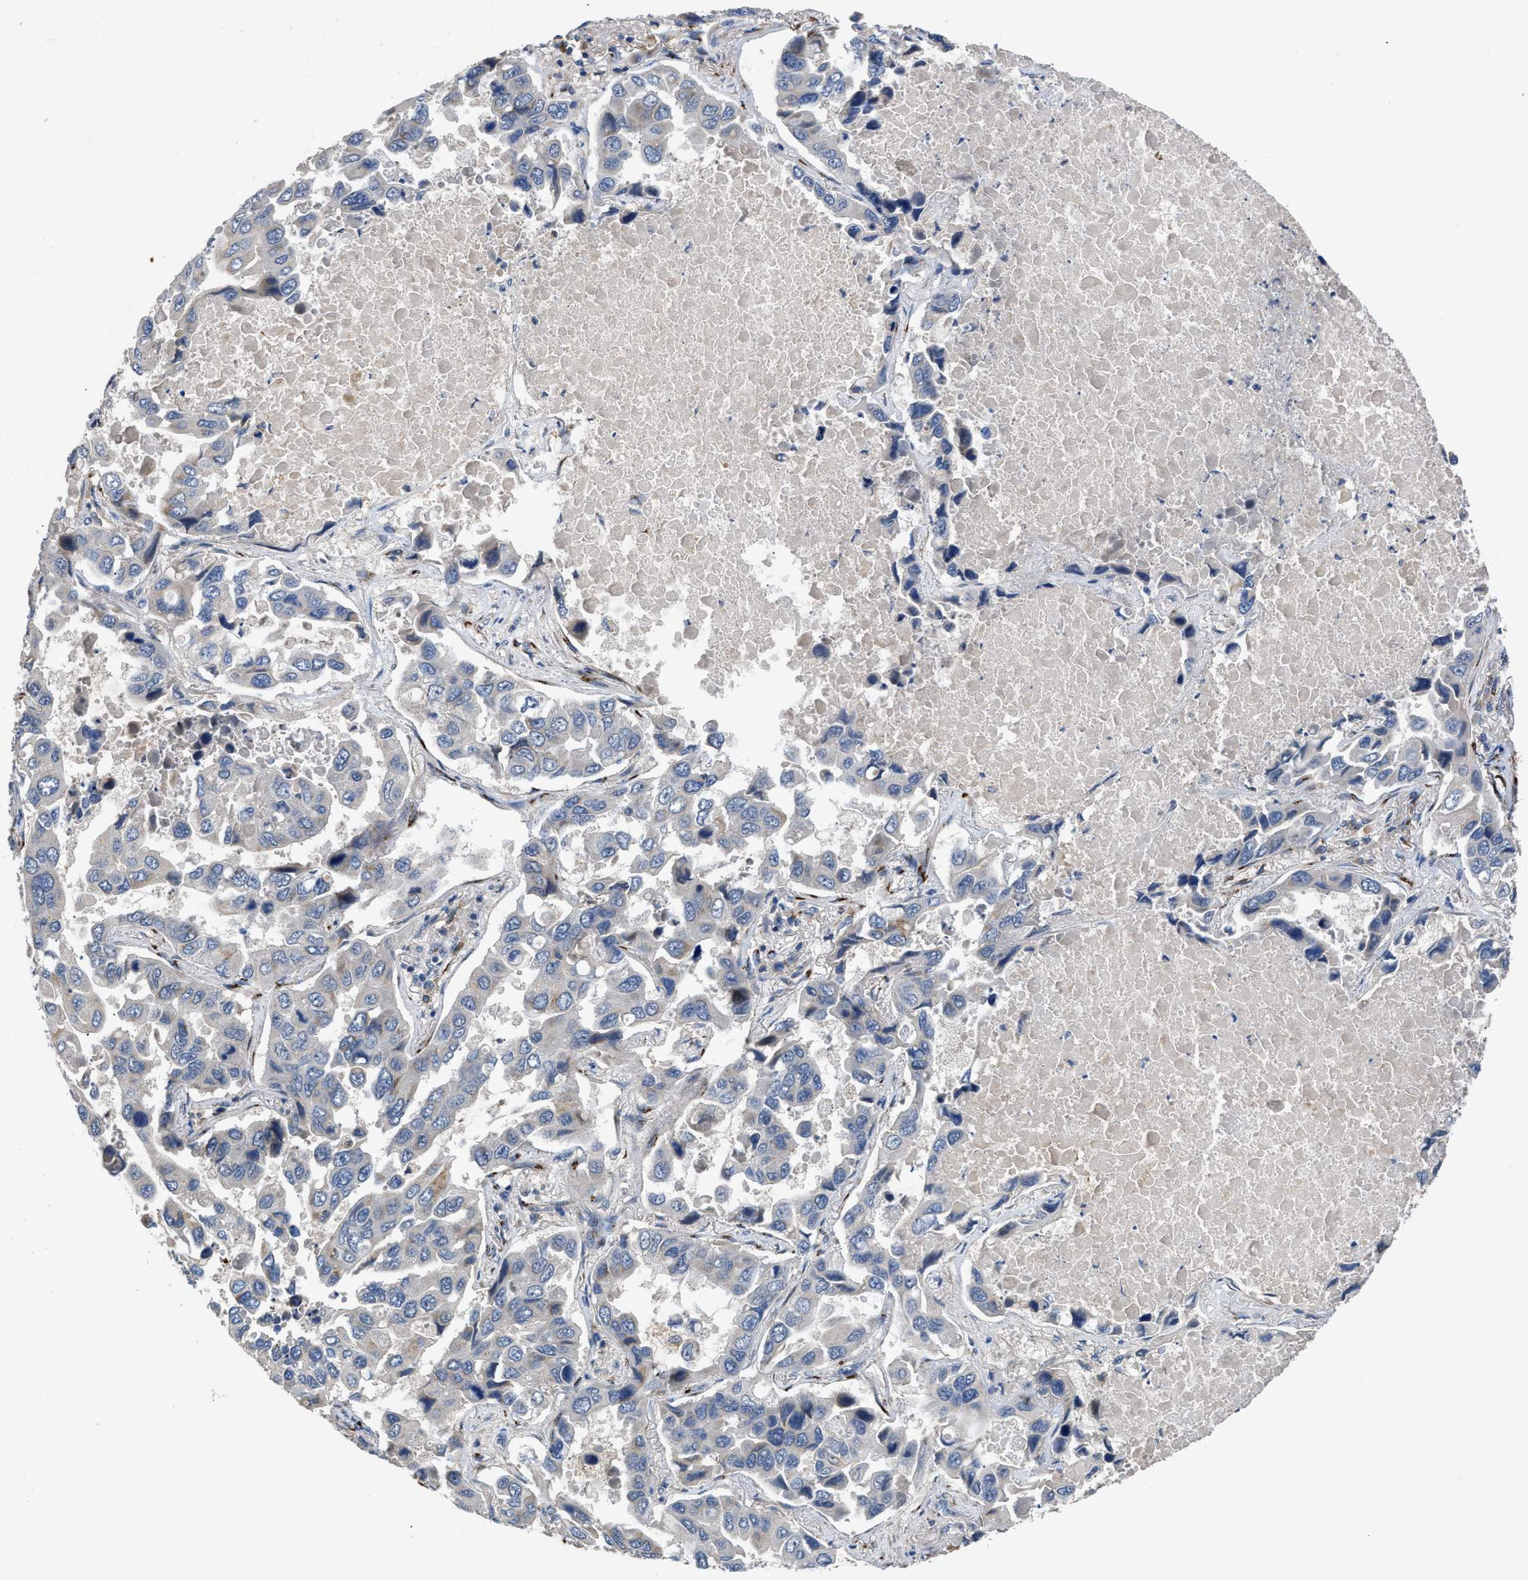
{"staining": {"intensity": "negative", "quantity": "none", "location": "none"}, "tissue": "lung cancer", "cell_type": "Tumor cells", "image_type": "cancer", "snomed": [{"axis": "morphology", "description": "Adenocarcinoma, NOS"}, {"axis": "topography", "description": "Lung"}], "caption": "A micrograph of human adenocarcinoma (lung) is negative for staining in tumor cells.", "gene": "SIK2", "patient": {"sex": "male", "age": 64}}